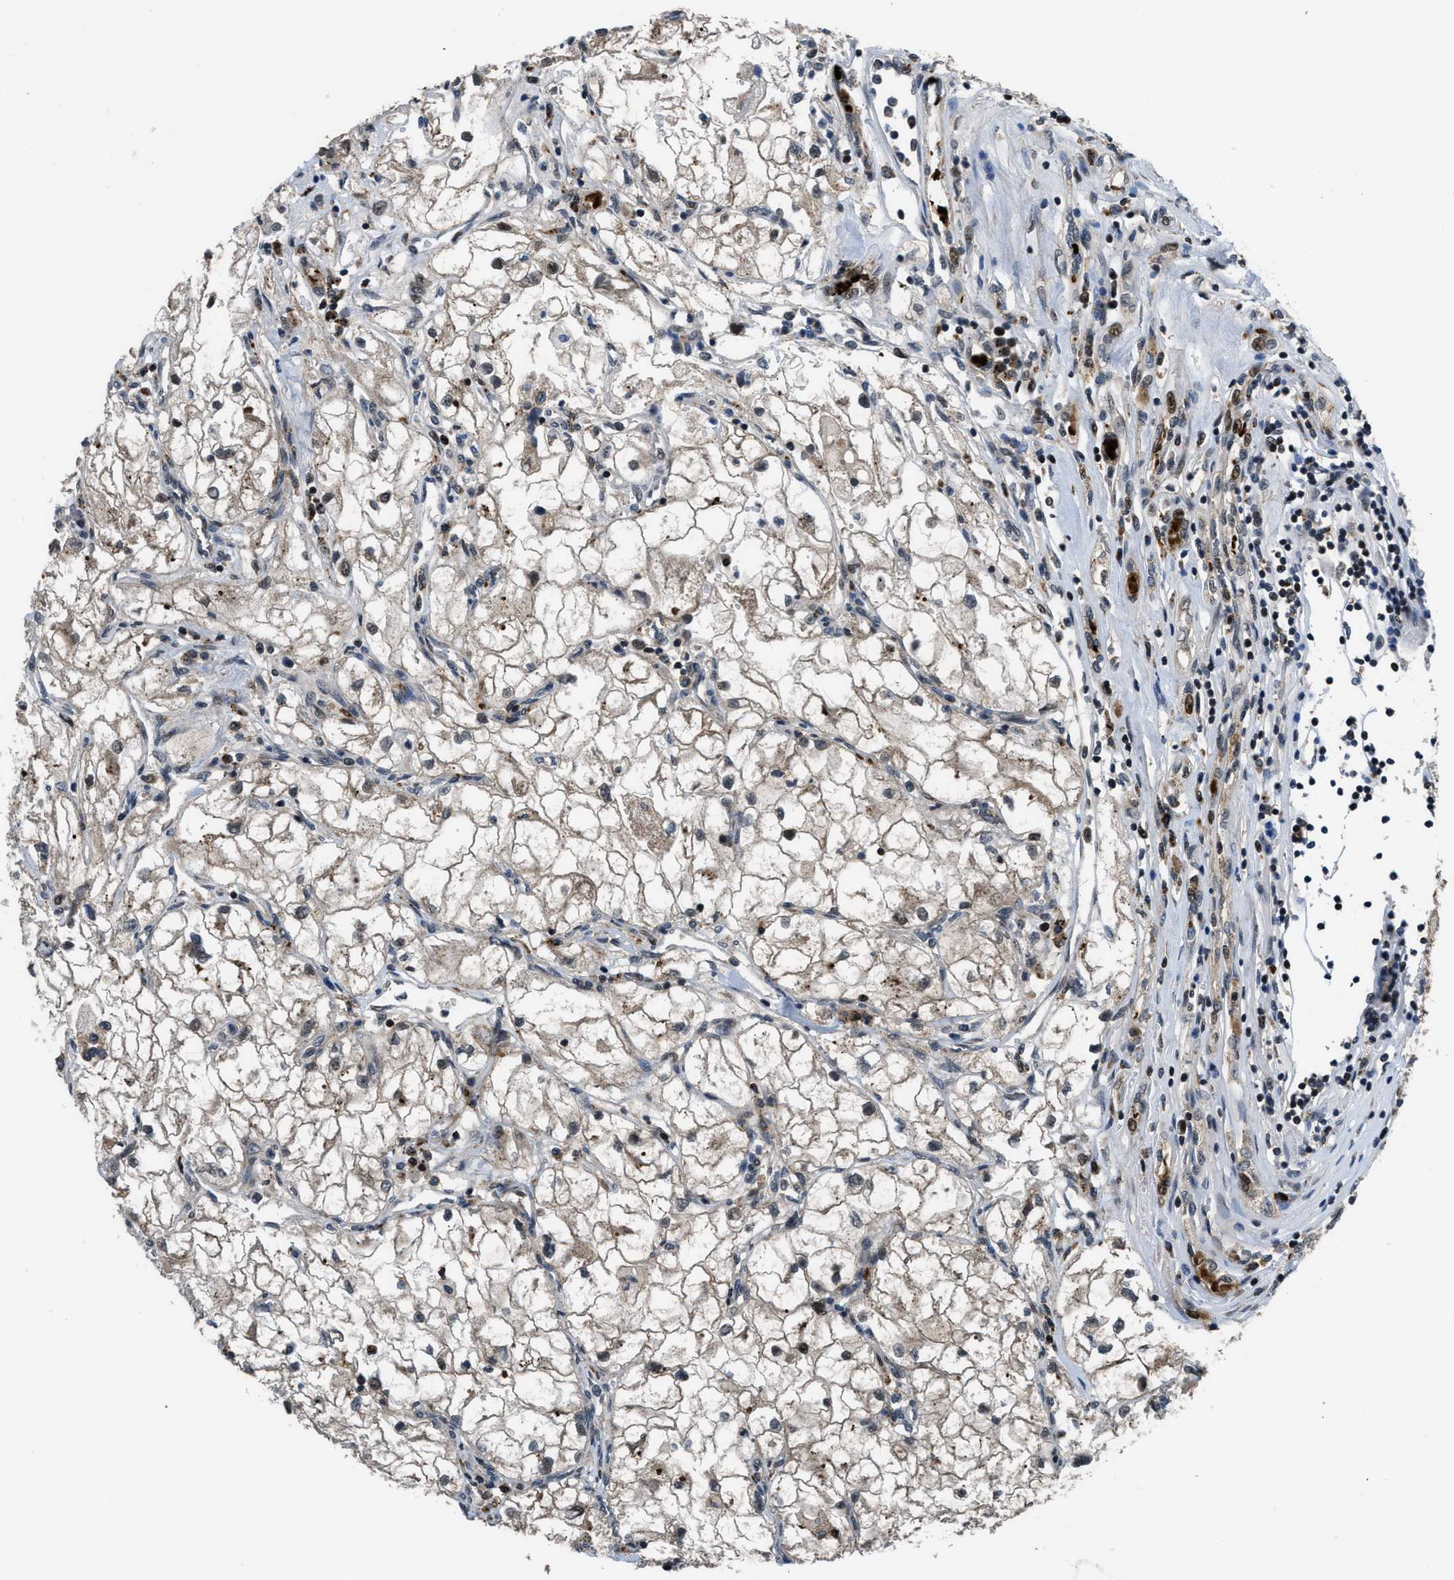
{"staining": {"intensity": "weak", "quantity": "<25%", "location": "cytoplasmic/membranous"}, "tissue": "renal cancer", "cell_type": "Tumor cells", "image_type": "cancer", "snomed": [{"axis": "morphology", "description": "Adenocarcinoma, NOS"}, {"axis": "topography", "description": "Kidney"}], "caption": "Tumor cells are negative for brown protein staining in adenocarcinoma (renal). (DAB (3,3'-diaminobenzidine) IHC with hematoxylin counter stain).", "gene": "CTBS", "patient": {"sex": "female", "age": 70}}